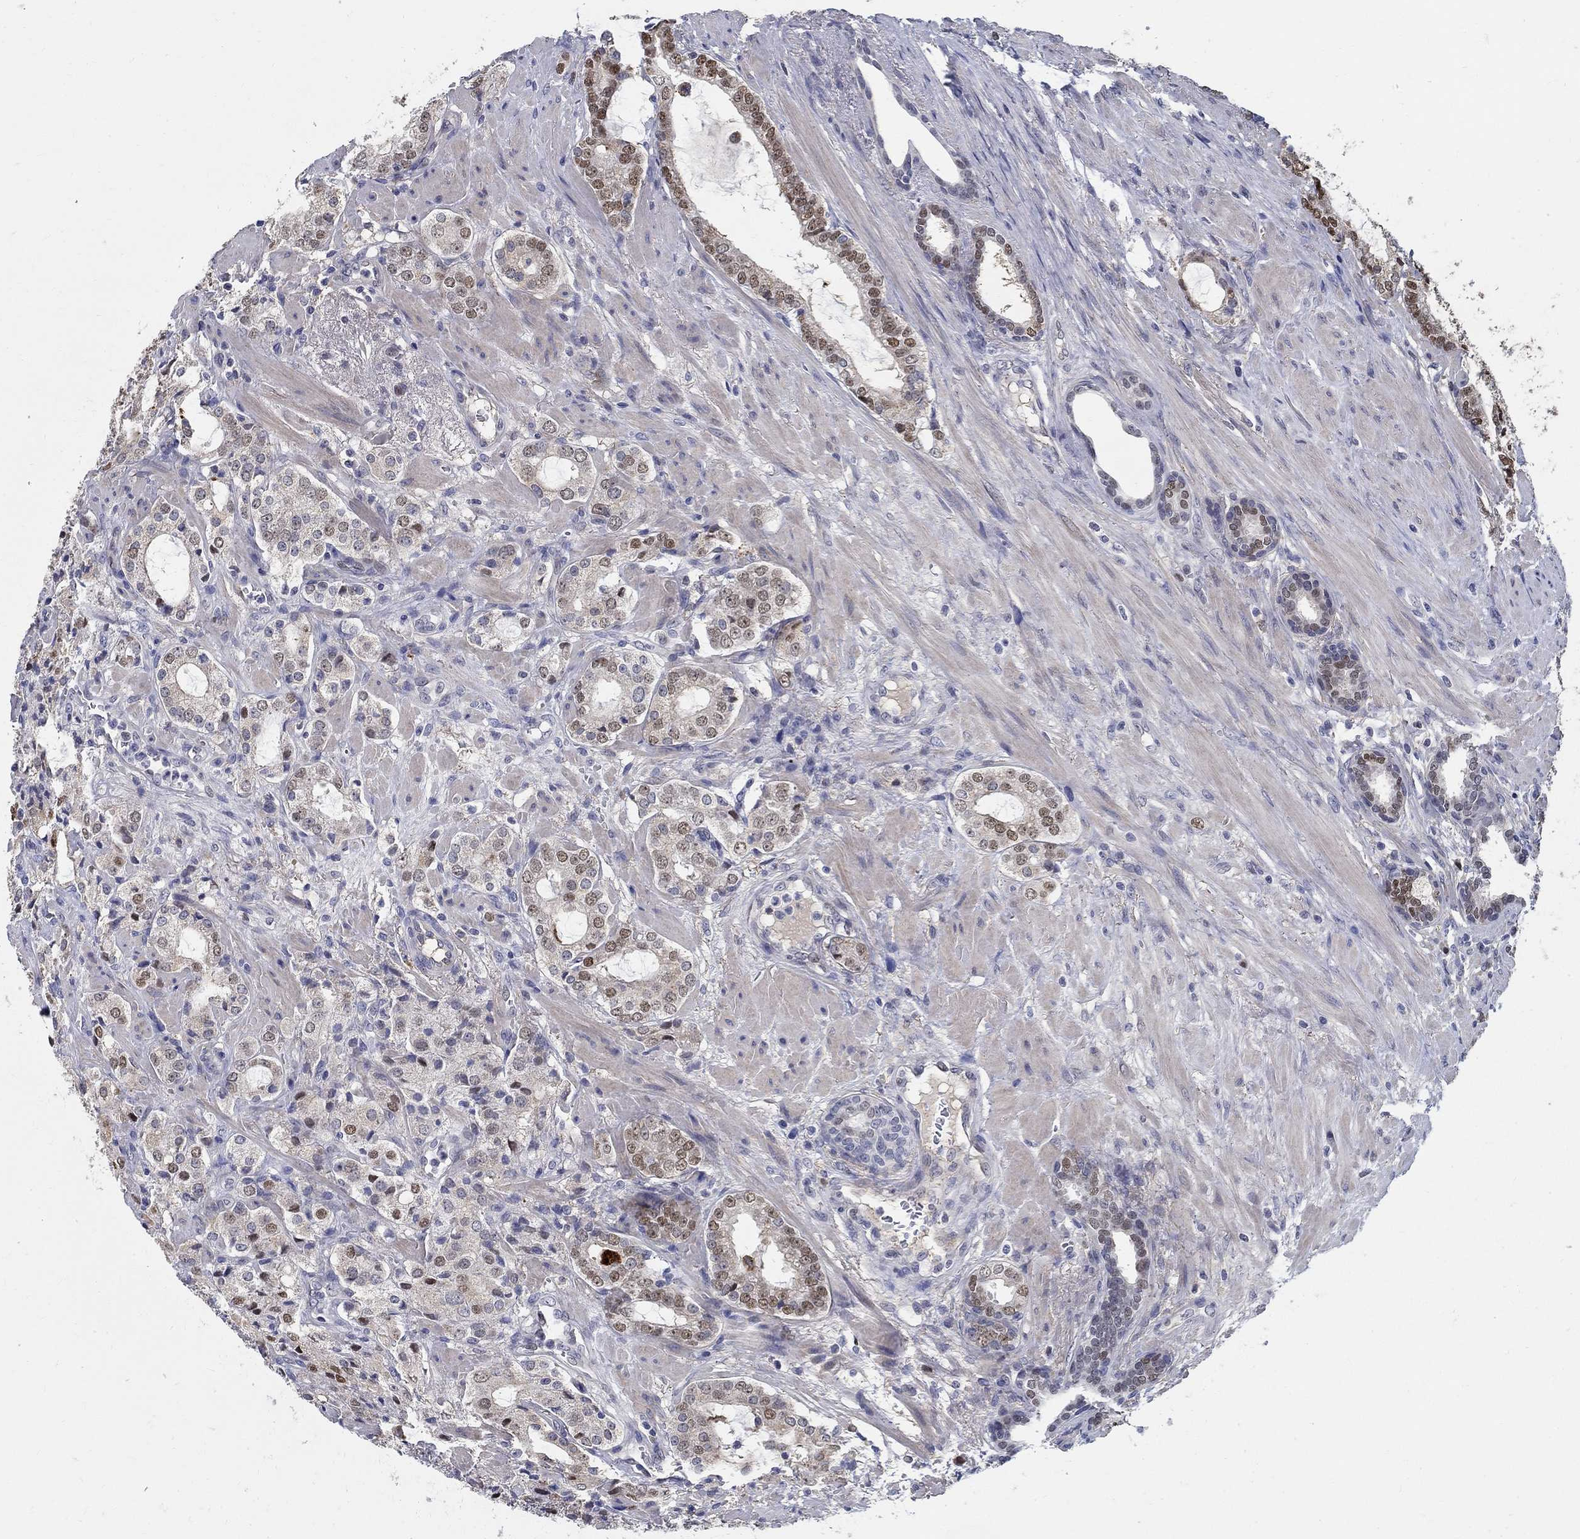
{"staining": {"intensity": "strong", "quantity": "25%-75%", "location": "nuclear"}, "tissue": "prostate cancer", "cell_type": "Tumor cells", "image_type": "cancer", "snomed": [{"axis": "morphology", "description": "Adenocarcinoma, NOS"}, {"axis": "topography", "description": "Prostate"}], "caption": "The immunohistochemical stain labels strong nuclear staining in tumor cells of prostate cancer (adenocarcinoma) tissue.", "gene": "C16orf46", "patient": {"sex": "male", "age": 66}}